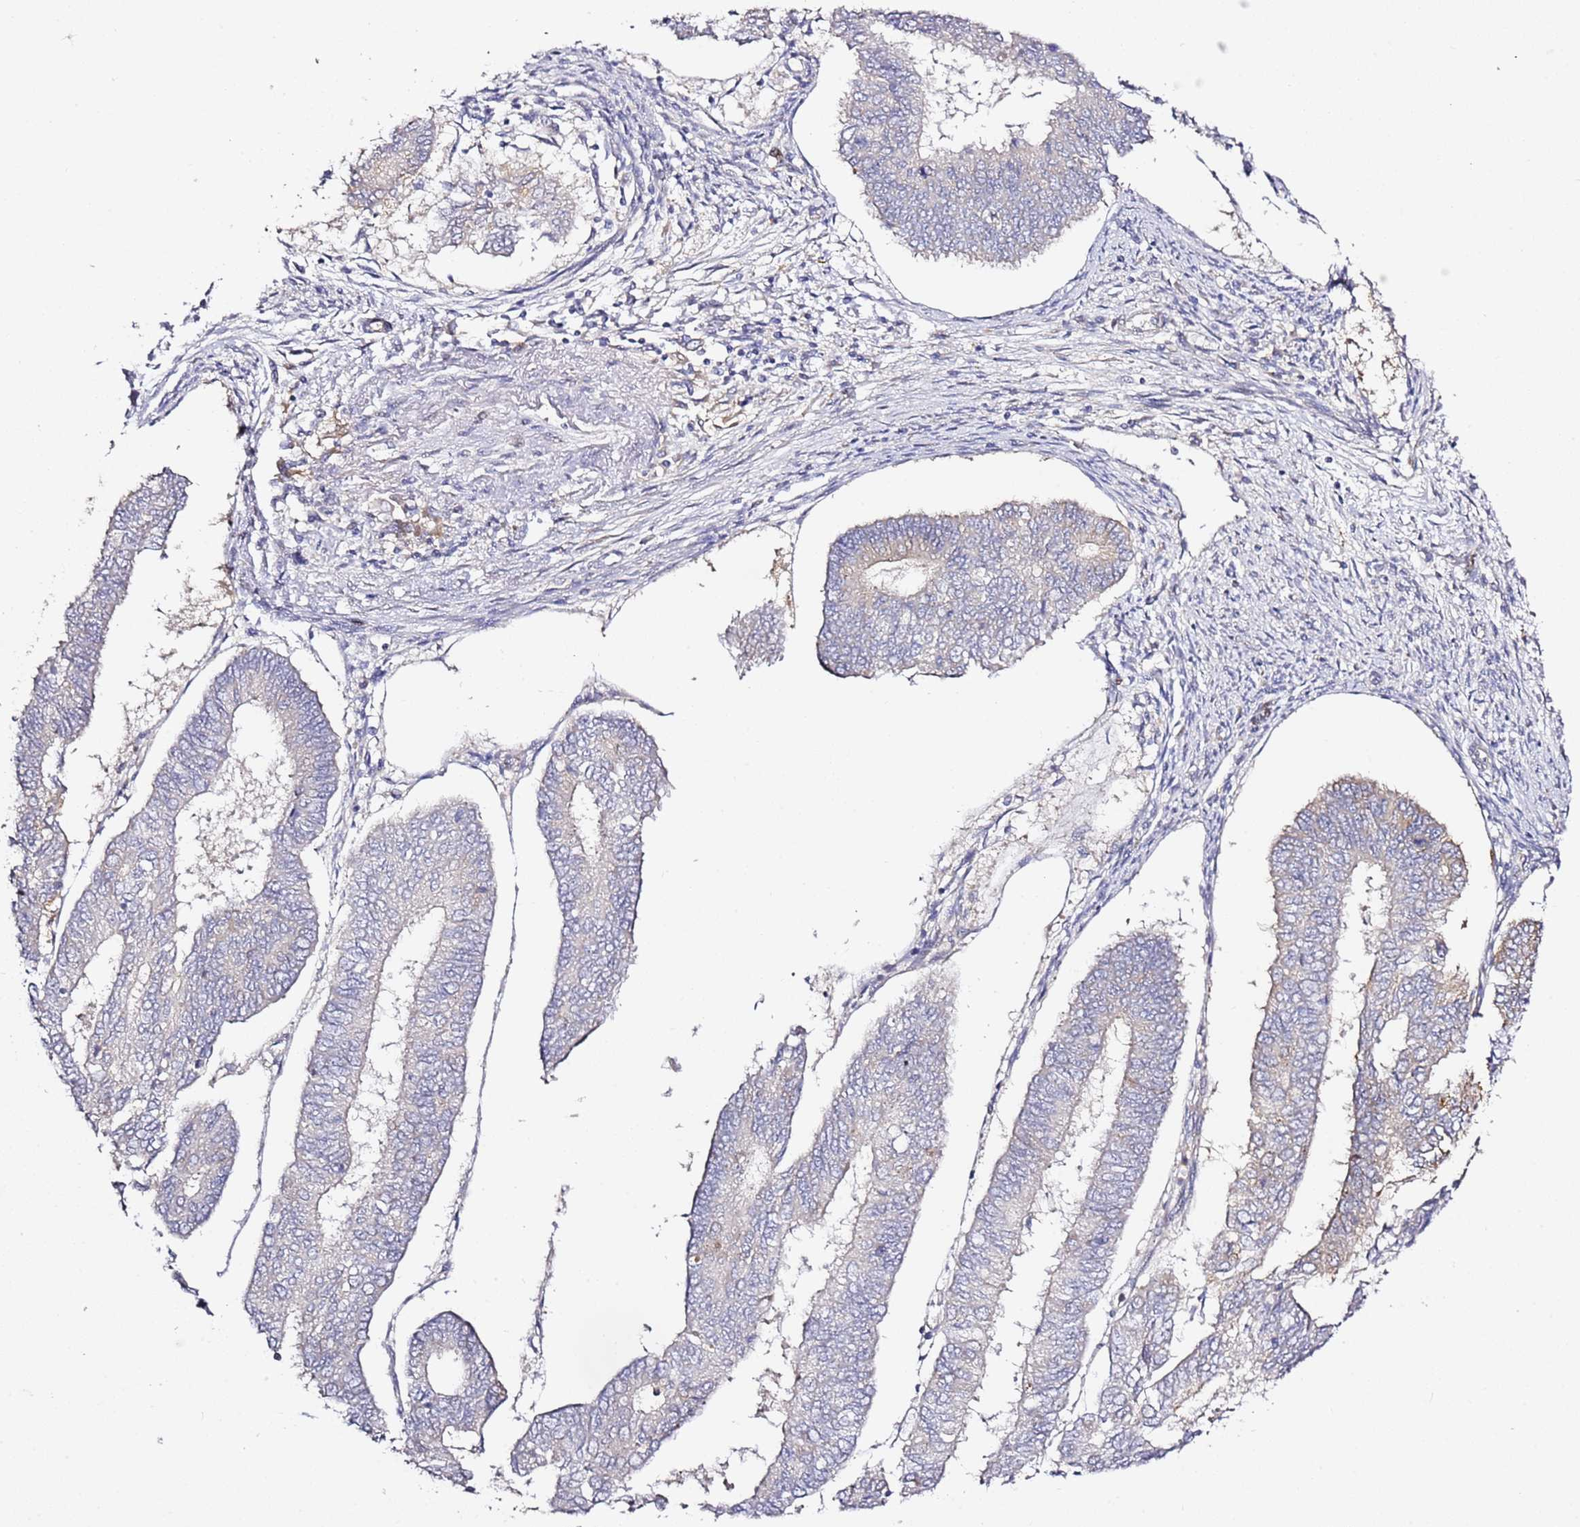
{"staining": {"intensity": "negative", "quantity": "none", "location": "none"}, "tissue": "endometrial cancer", "cell_type": "Tumor cells", "image_type": "cancer", "snomed": [{"axis": "morphology", "description": "Adenocarcinoma, NOS"}, {"axis": "topography", "description": "Endometrium"}], "caption": "The histopathology image exhibits no significant staining in tumor cells of adenocarcinoma (endometrial). Brightfield microscopy of immunohistochemistry stained with DAB (brown) and hematoxylin (blue), captured at high magnification.", "gene": "PVRIG", "patient": {"sex": "female", "age": 68}}